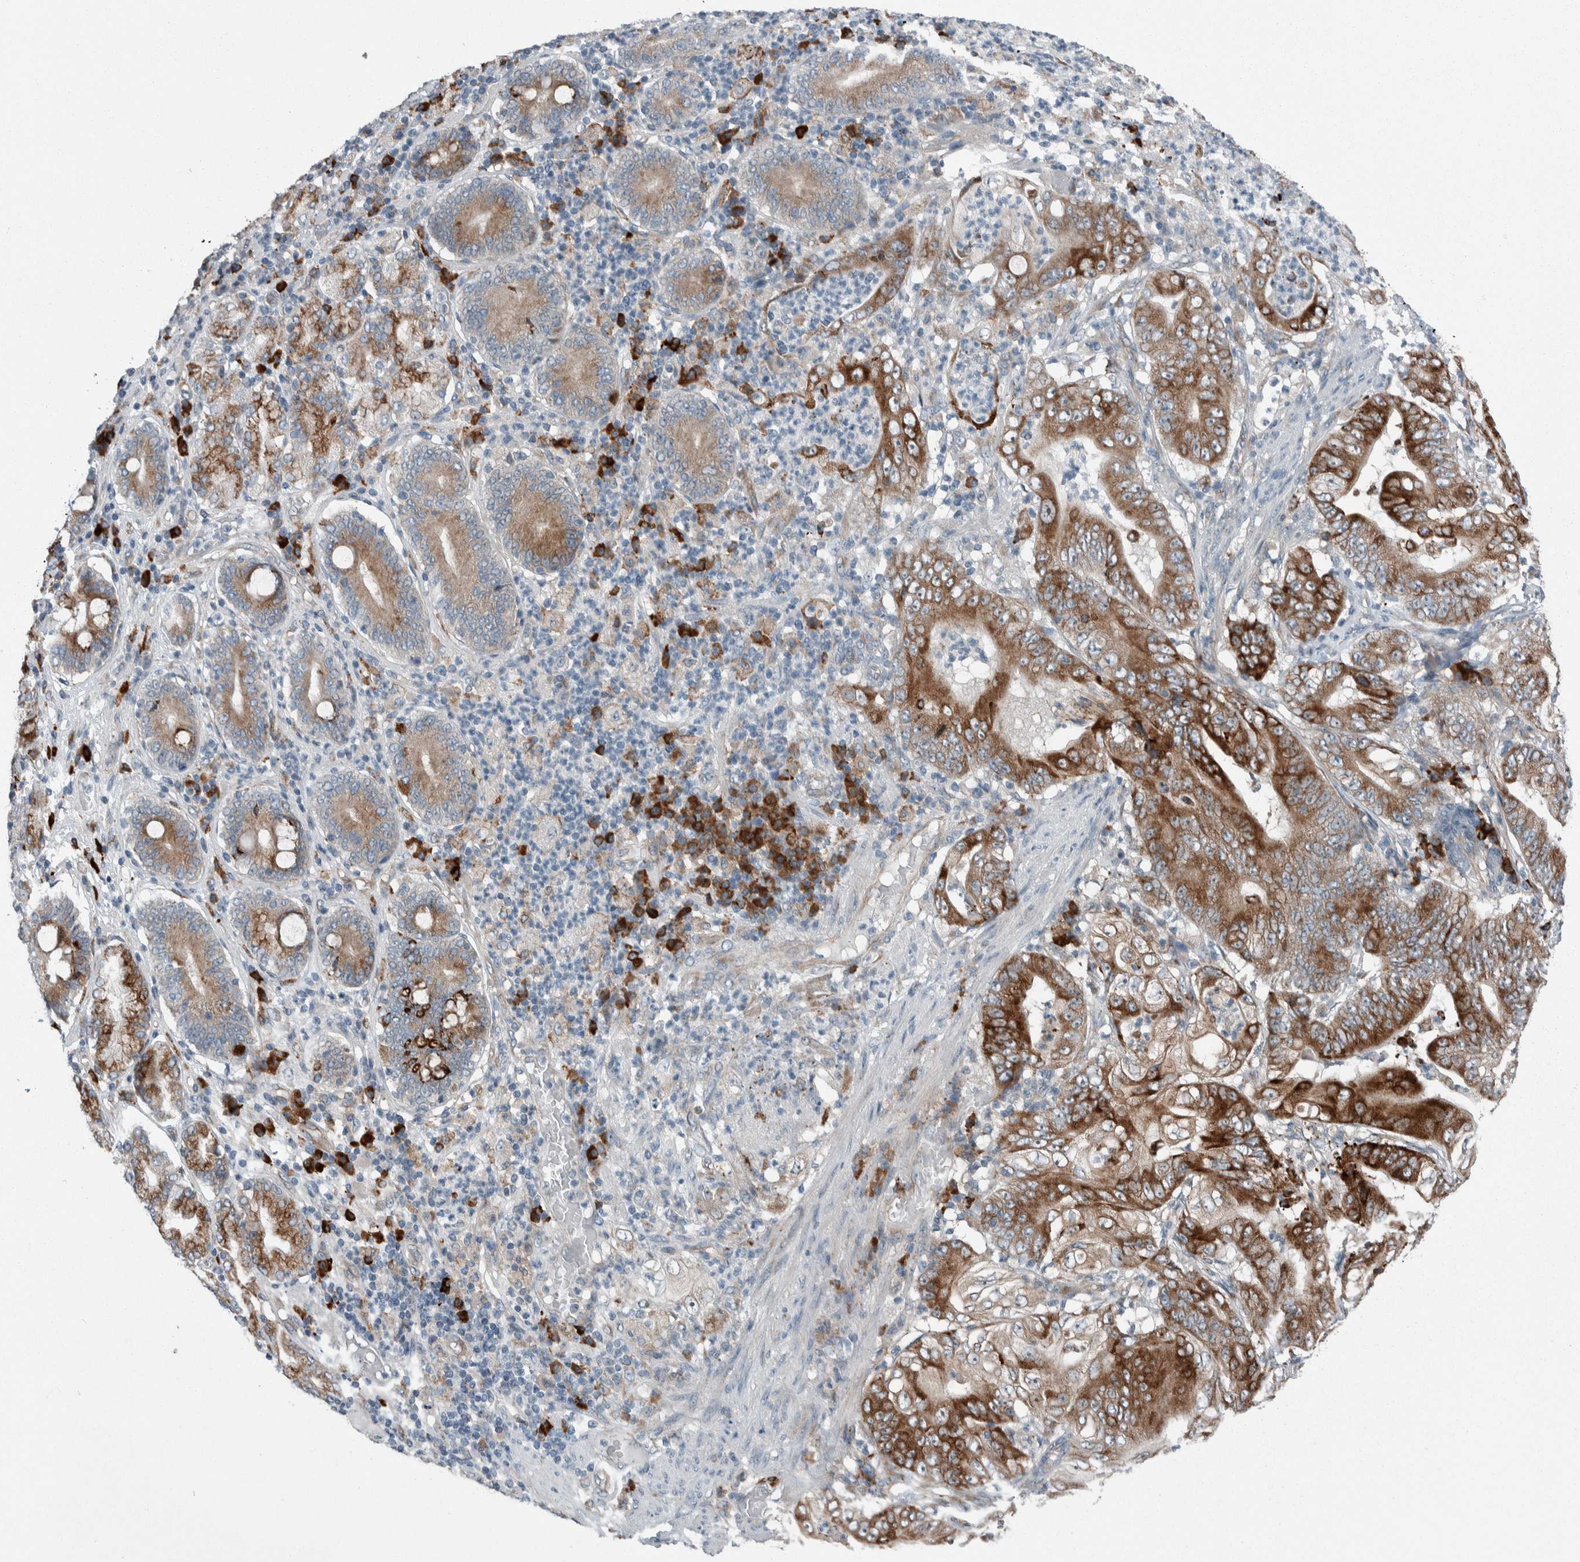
{"staining": {"intensity": "strong", "quantity": ">75%", "location": "cytoplasmic/membranous"}, "tissue": "stomach cancer", "cell_type": "Tumor cells", "image_type": "cancer", "snomed": [{"axis": "morphology", "description": "Adenocarcinoma, NOS"}, {"axis": "topography", "description": "Stomach"}], "caption": "This is an image of immunohistochemistry (IHC) staining of stomach cancer, which shows strong expression in the cytoplasmic/membranous of tumor cells.", "gene": "USP25", "patient": {"sex": "female", "age": 73}}